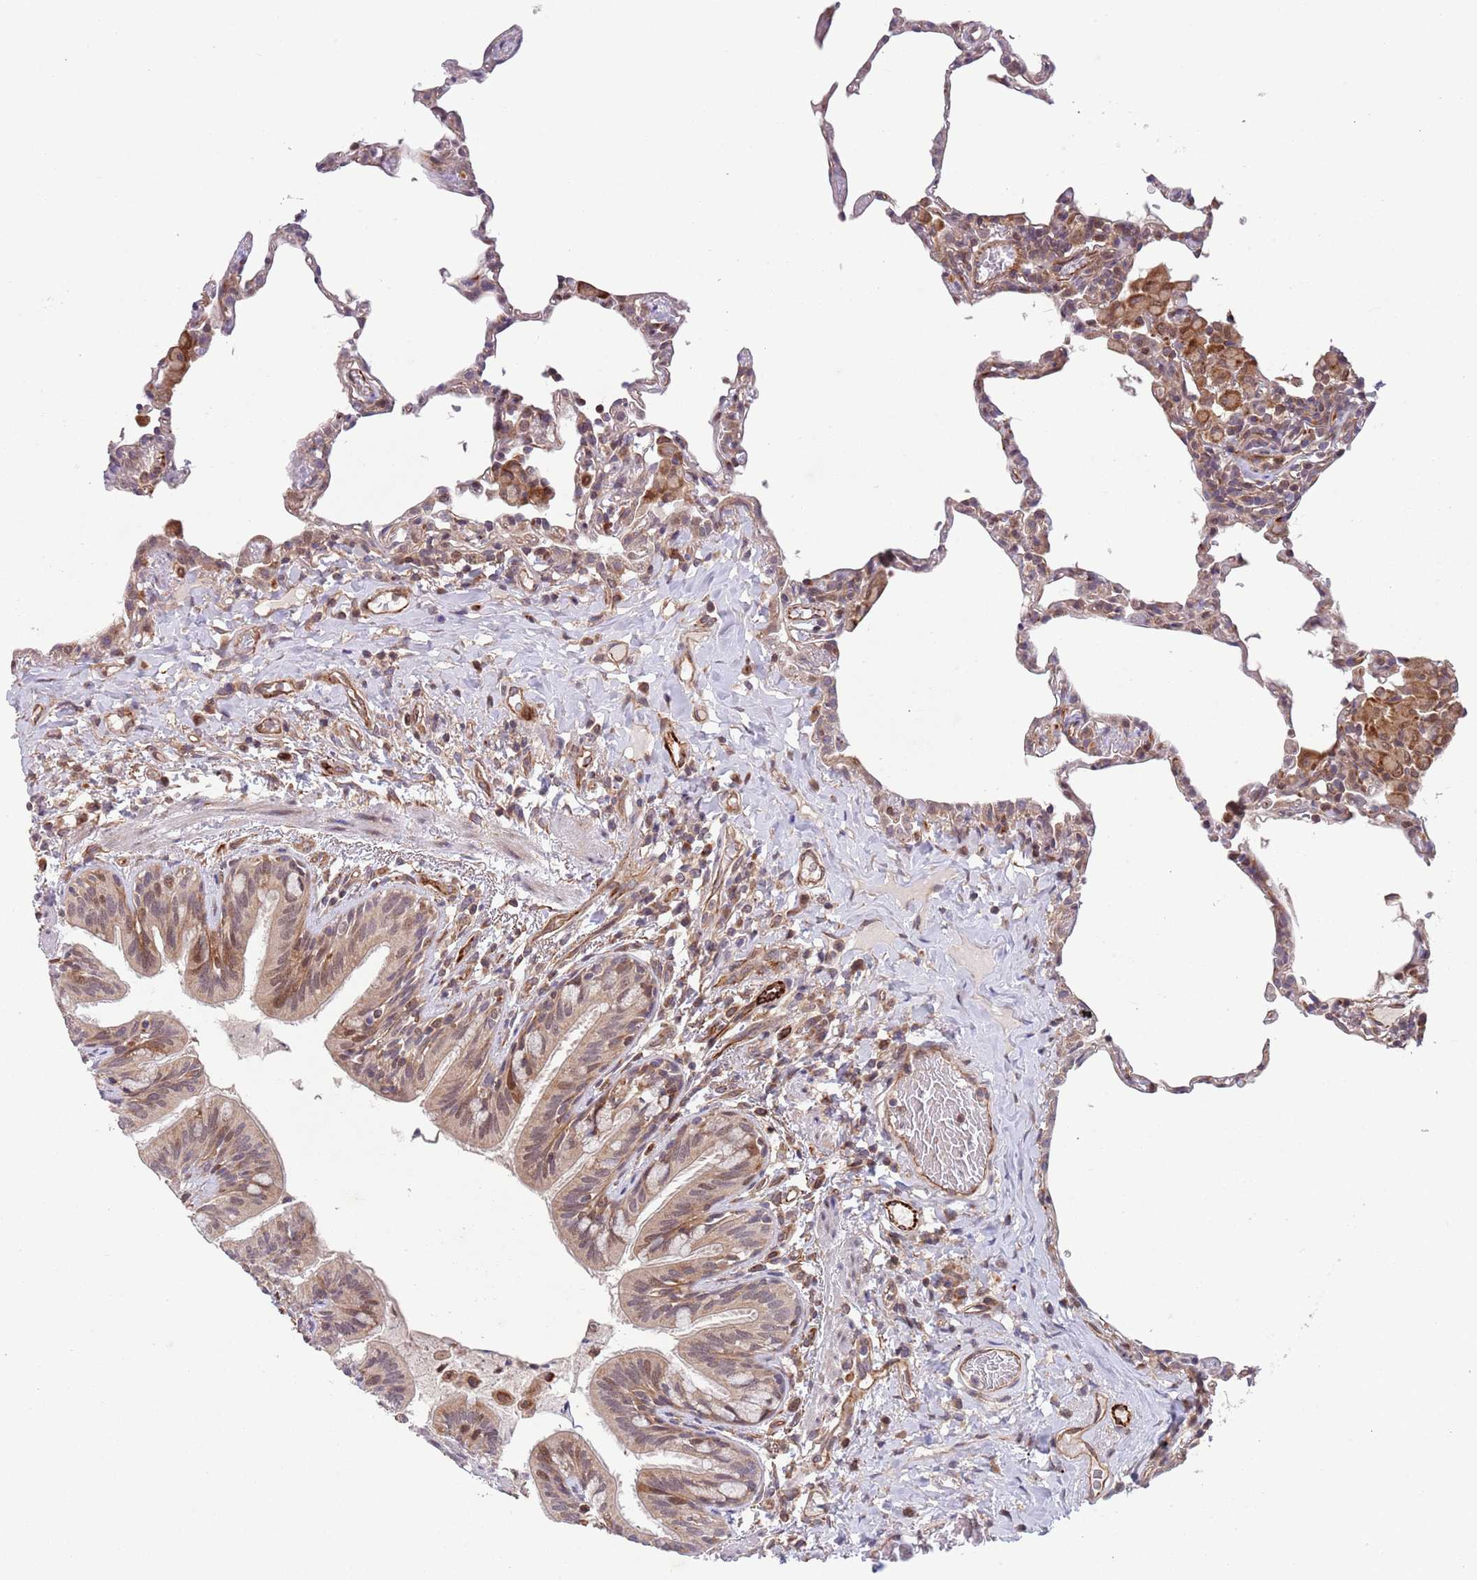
{"staining": {"intensity": "weak", "quantity": "<25%", "location": "cytoplasmic/membranous"}, "tissue": "lung", "cell_type": "Alveolar cells", "image_type": "normal", "snomed": [{"axis": "morphology", "description": "Normal tissue, NOS"}, {"axis": "topography", "description": "Lung"}], "caption": "The histopathology image reveals no significant expression in alveolar cells of lung.", "gene": "CHD9", "patient": {"sex": "female", "age": 57}}